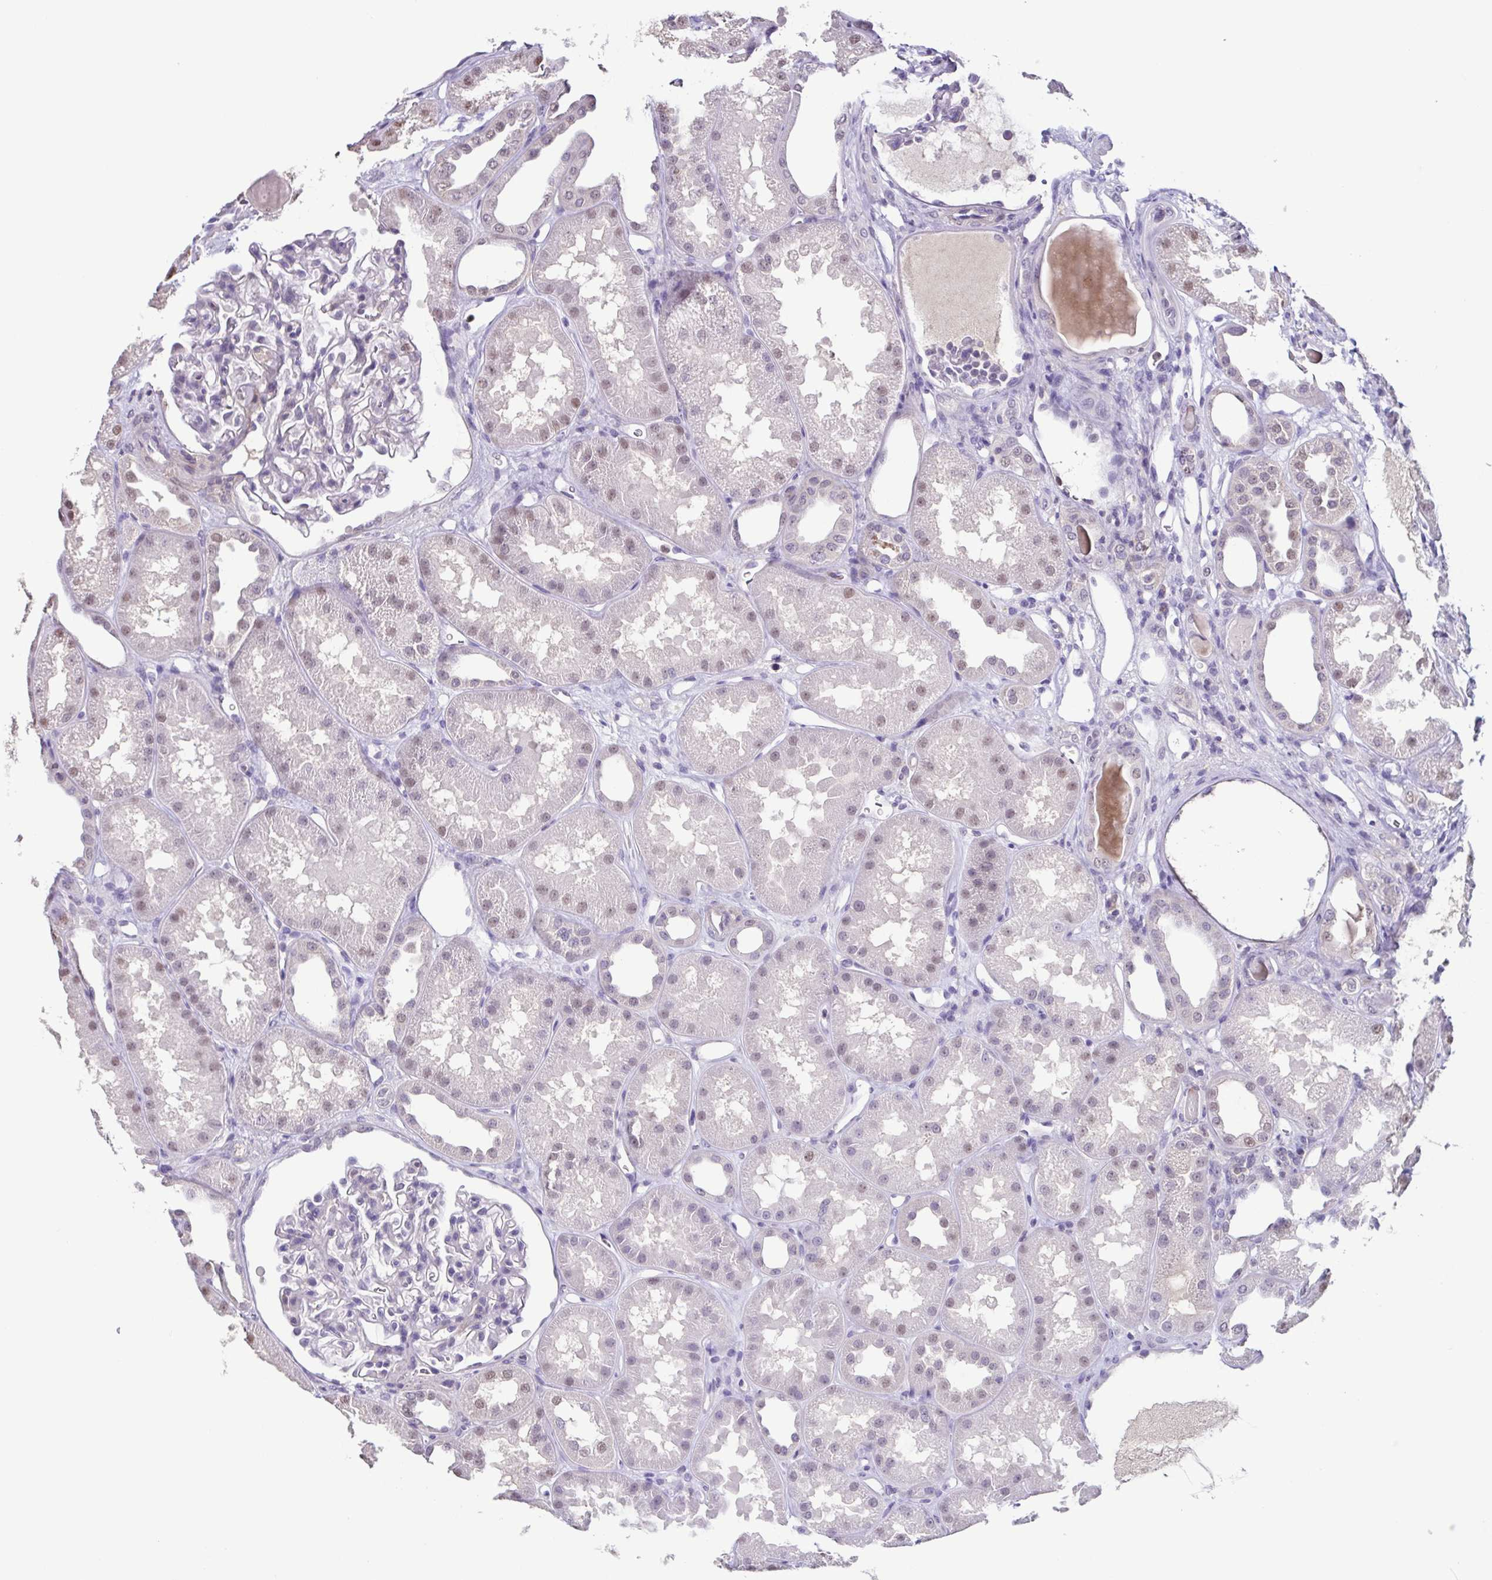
{"staining": {"intensity": "negative", "quantity": "none", "location": "none"}, "tissue": "kidney", "cell_type": "Cells in glomeruli", "image_type": "normal", "snomed": [{"axis": "morphology", "description": "Normal tissue, NOS"}, {"axis": "topography", "description": "Kidney"}], "caption": "The photomicrograph shows no significant expression in cells in glomeruli of kidney.", "gene": "ACTRT3", "patient": {"sex": "male", "age": 61}}